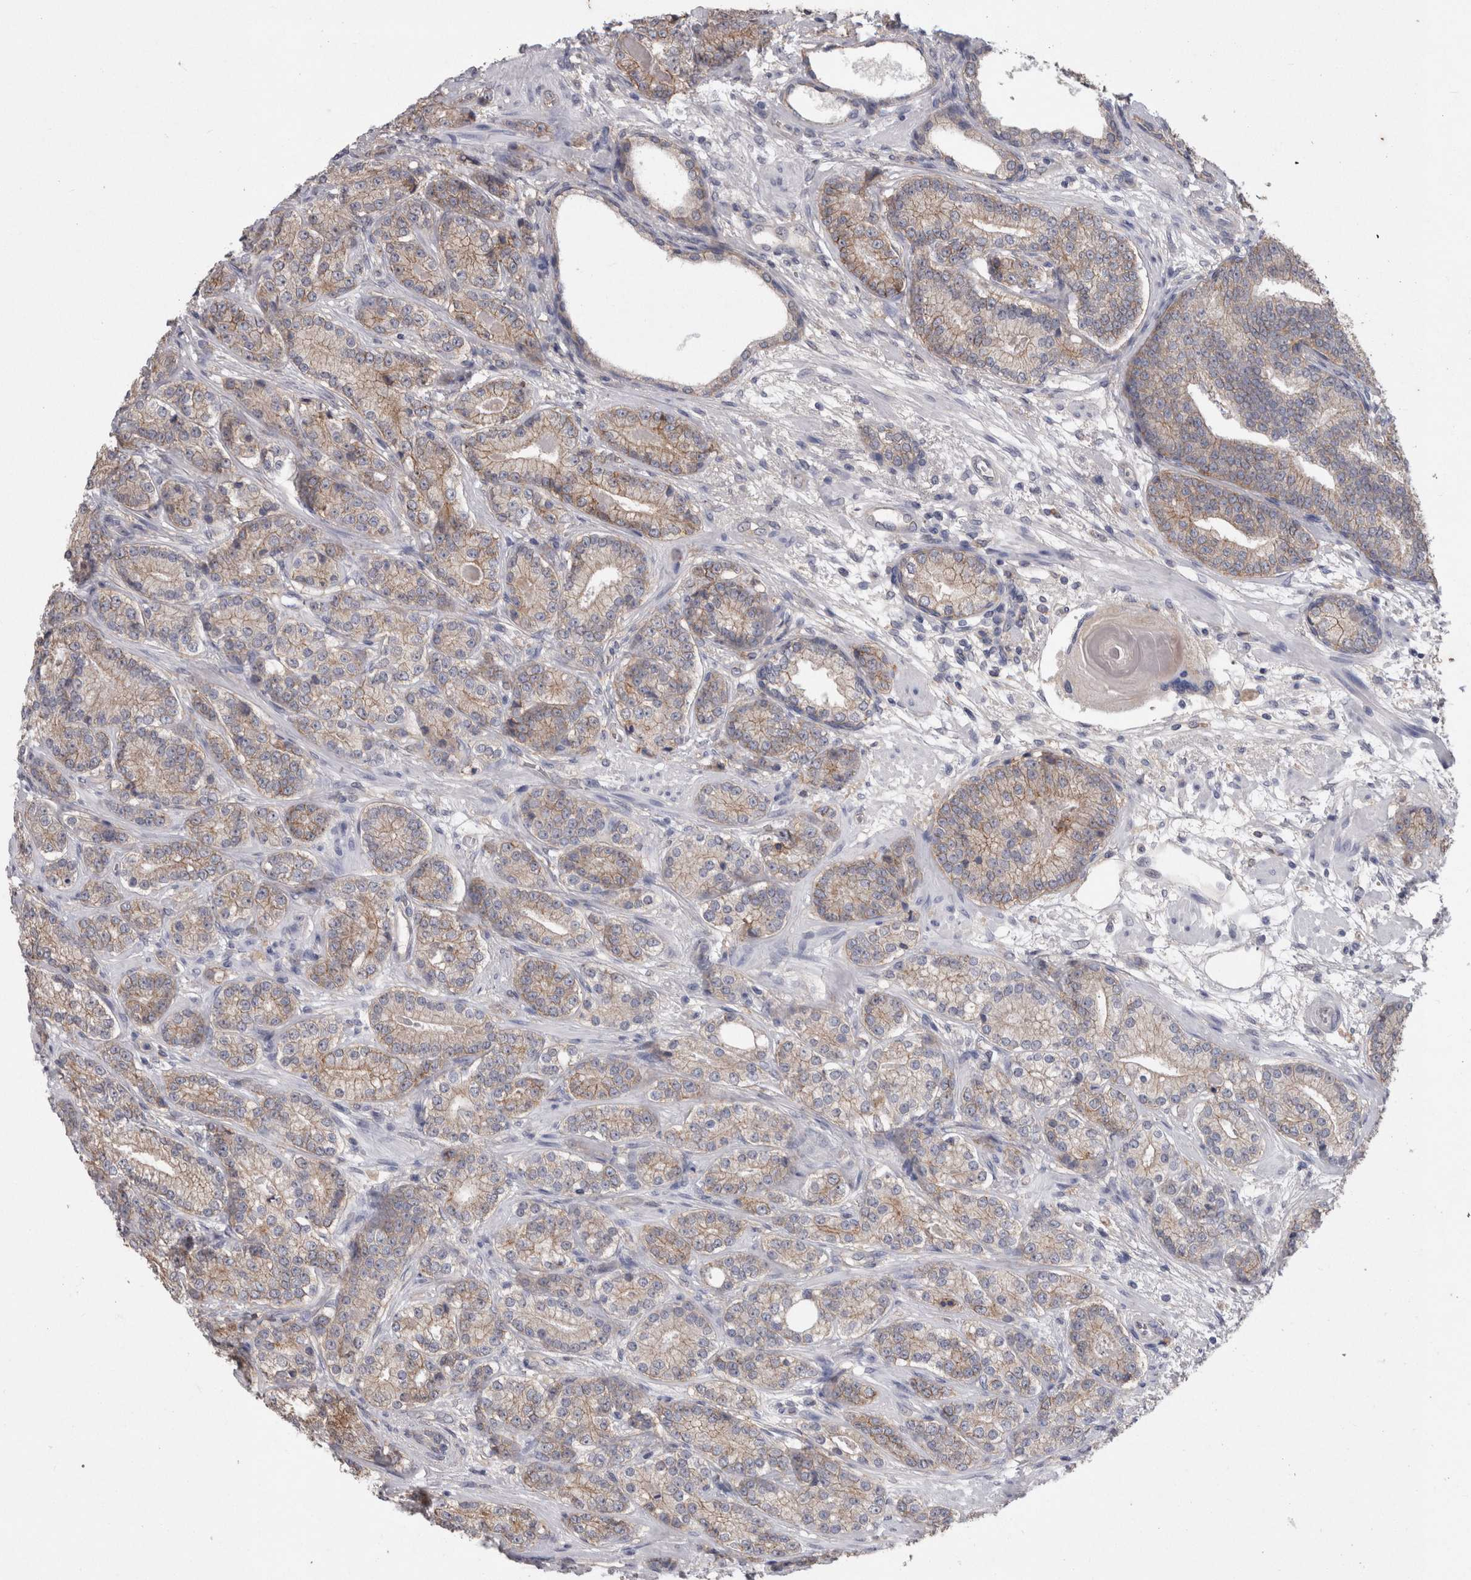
{"staining": {"intensity": "moderate", "quantity": ">75%", "location": "cytoplasmic/membranous"}, "tissue": "prostate cancer", "cell_type": "Tumor cells", "image_type": "cancer", "snomed": [{"axis": "morphology", "description": "Adenocarcinoma, High grade"}, {"axis": "topography", "description": "Prostate"}], "caption": "Prostate cancer (high-grade adenocarcinoma) was stained to show a protein in brown. There is medium levels of moderate cytoplasmic/membranous staining in about >75% of tumor cells.", "gene": "NECTIN2", "patient": {"sex": "male", "age": 61}}